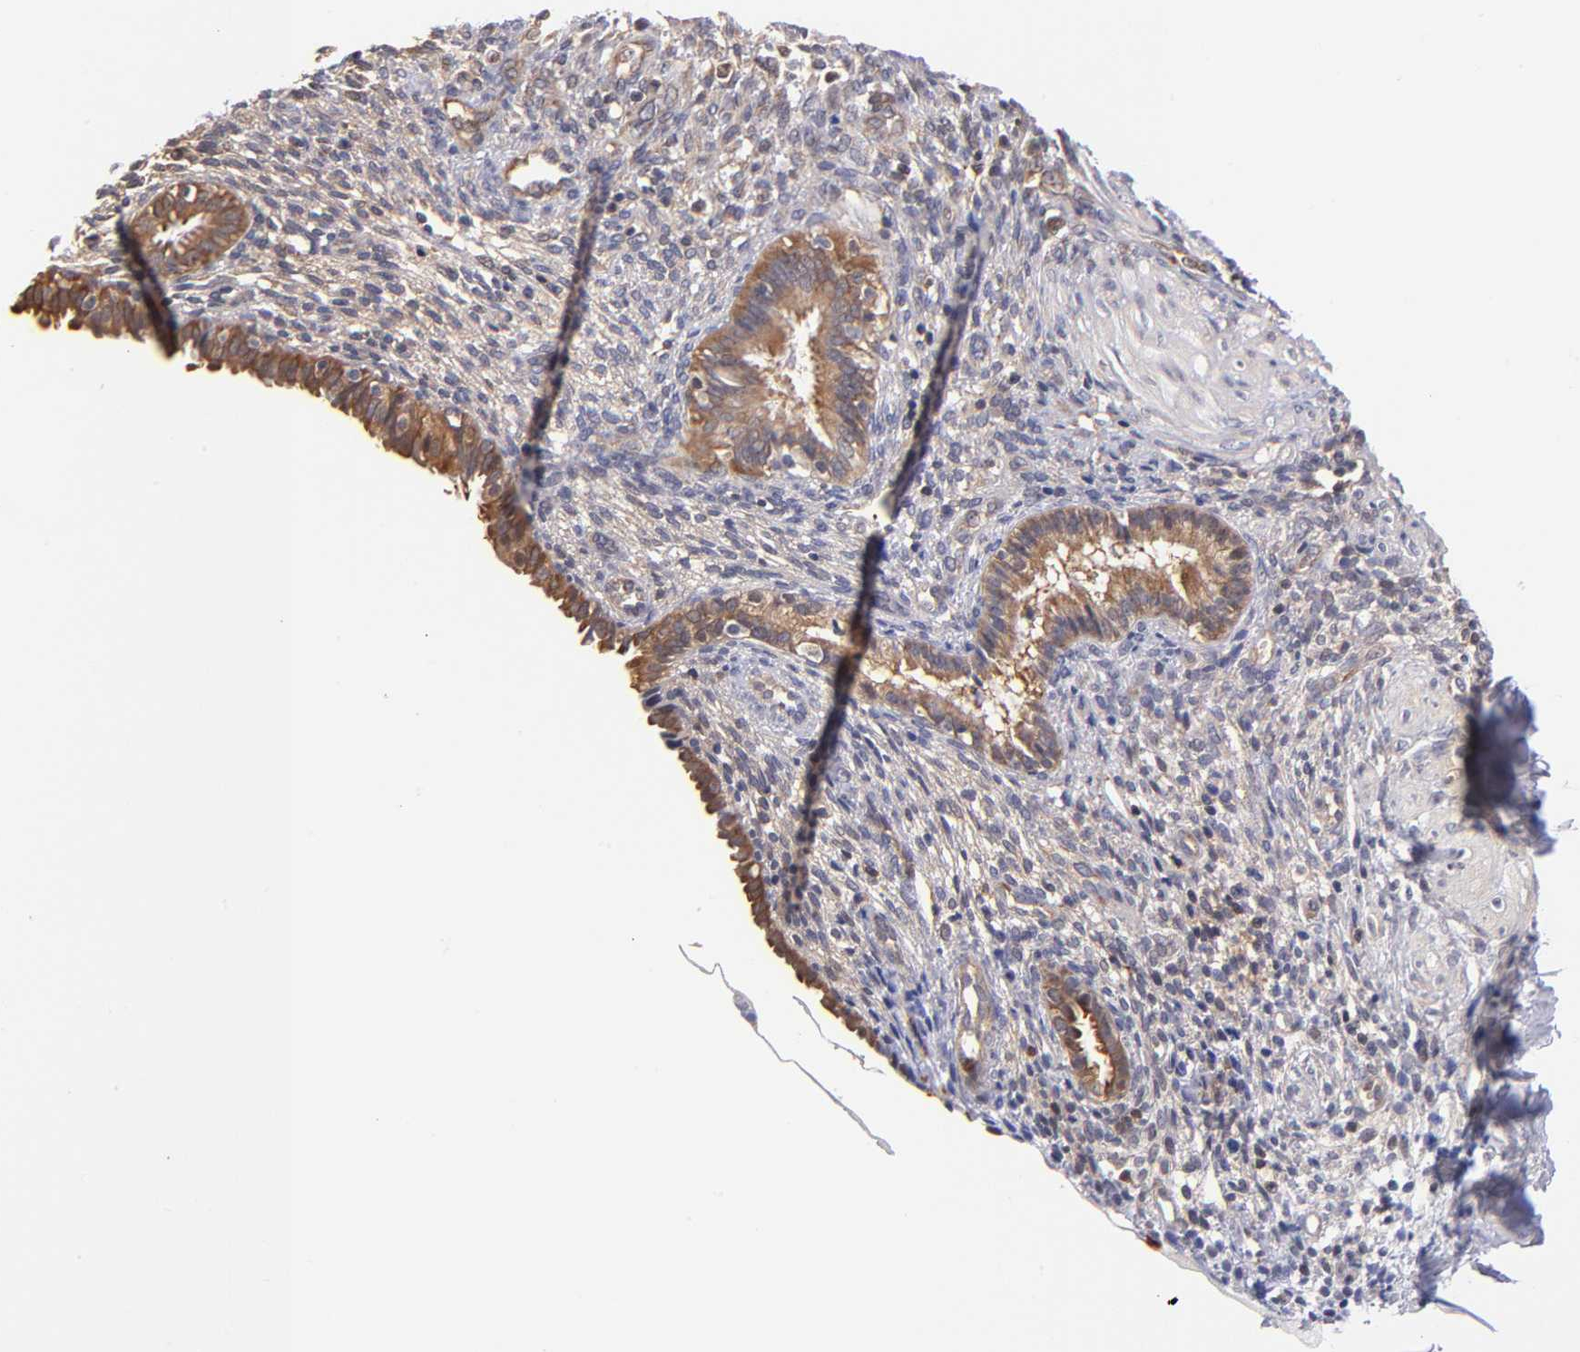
{"staining": {"intensity": "weak", "quantity": "25%-75%", "location": "cytoplasmic/membranous"}, "tissue": "endometrium", "cell_type": "Cells in endometrial stroma", "image_type": "normal", "snomed": [{"axis": "morphology", "description": "Normal tissue, NOS"}, {"axis": "topography", "description": "Endometrium"}], "caption": "Immunohistochemistry (IHC) of unremarkable human endometrium exhibits low levels of weak cytoplasmic/membranous positivity in about 25%-75% of cells in endometrial stroma.", "gene": "YWHAB", "patient": {"sex": "female", "age": 72}}